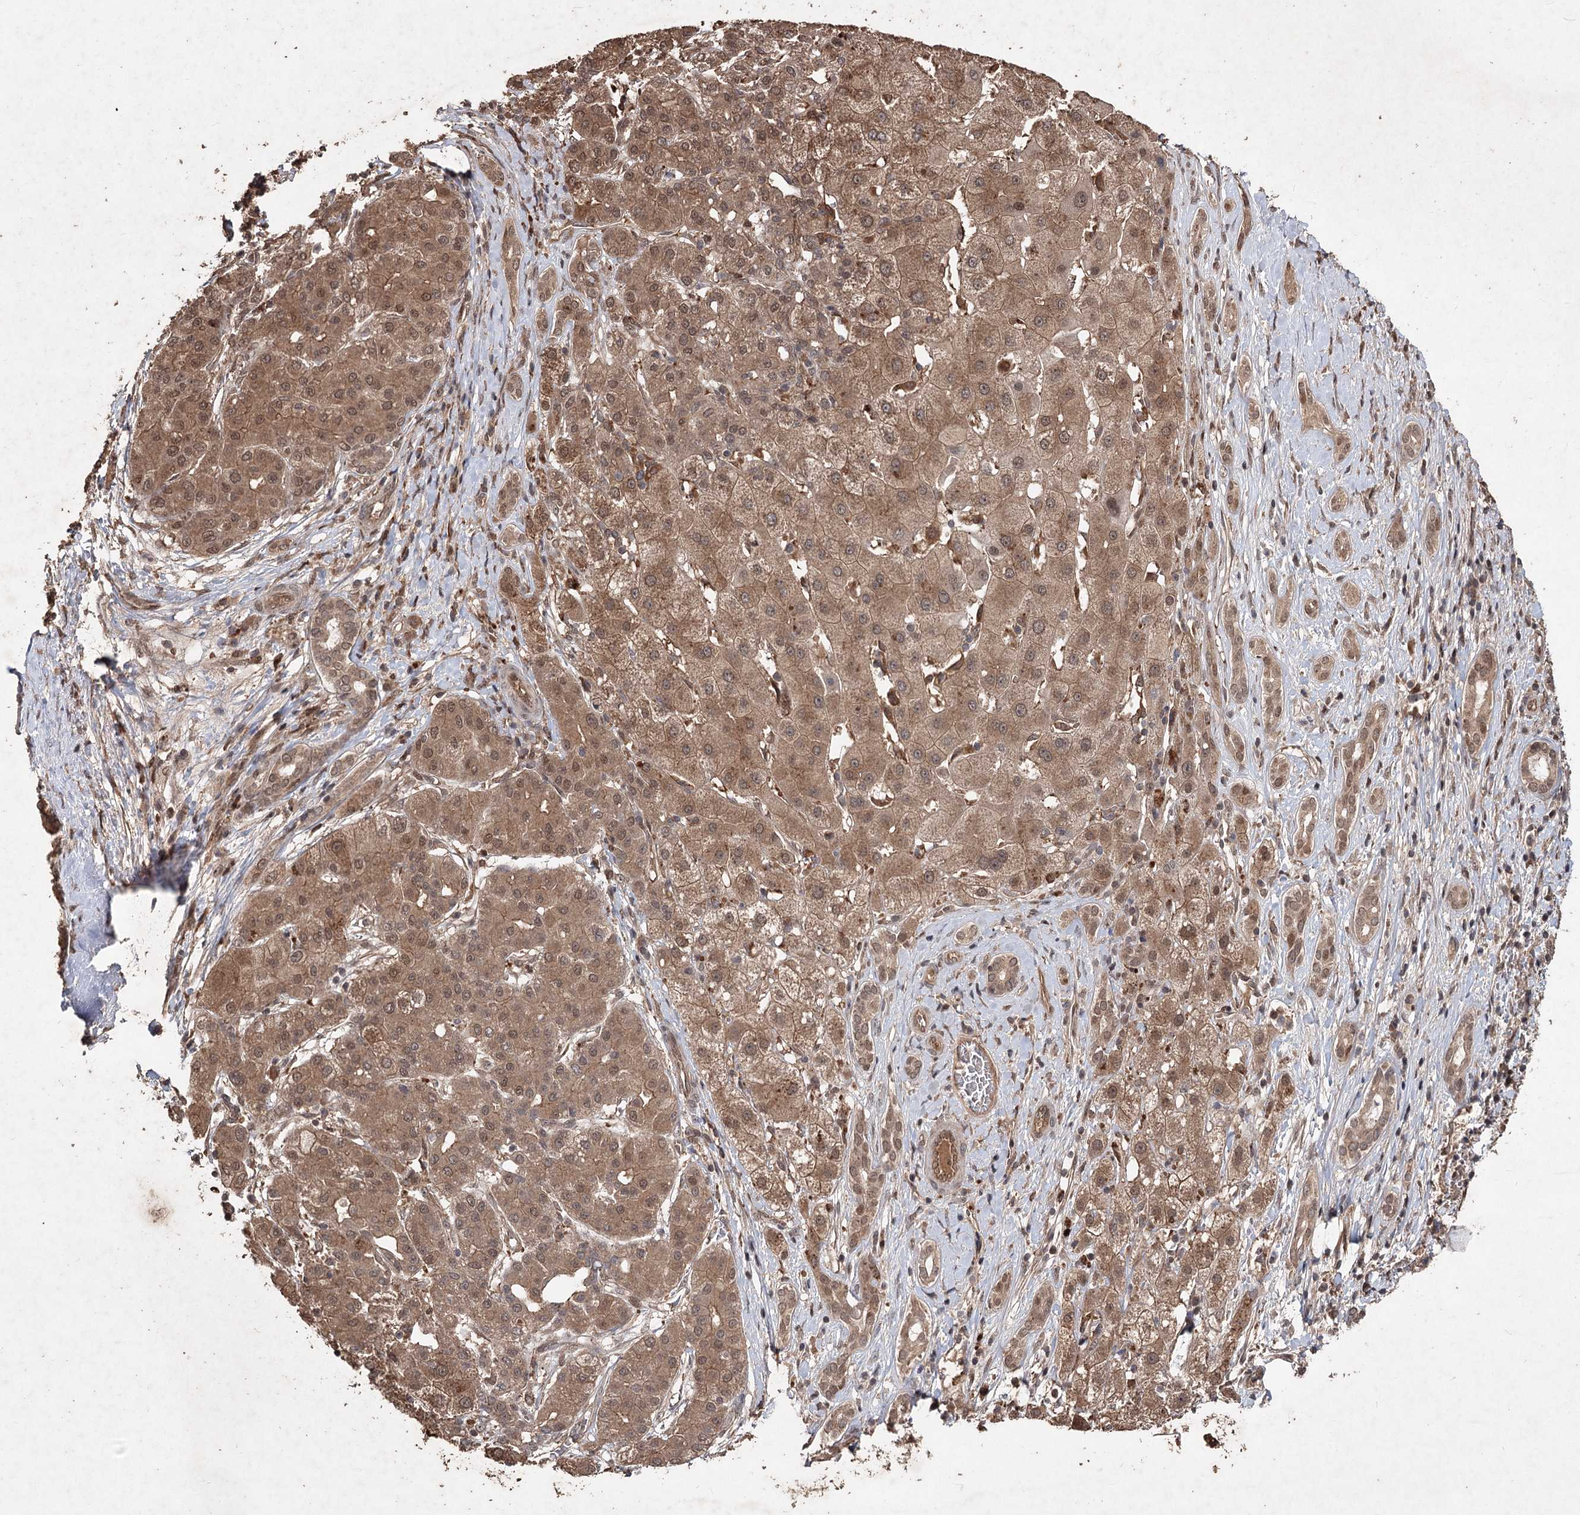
{"staining": {"intensity": "moderate", "quantity": ">75%", "location": "cytoplasmic/membranous,nuclear"}, "tissue": "liver cancer", "cell_type": "Tumor cells", "image_type": "cancer", "snomed": [{"axis": "morphology", "description": "Carcinoma, Hepatocellular, NOS"}, {"axis": "topography", "description": "Liver"}], "caption": "High-power microscopy captured an immunohistochemistry histopathology image of hepatocellular carcinoma (liver), revealing moderate cytoplasmic/membranous and nuclear staining in approximately >75% of tumor cells.", "gene": "FBXO7", "patient": {"sex": "male", "age": 65}}